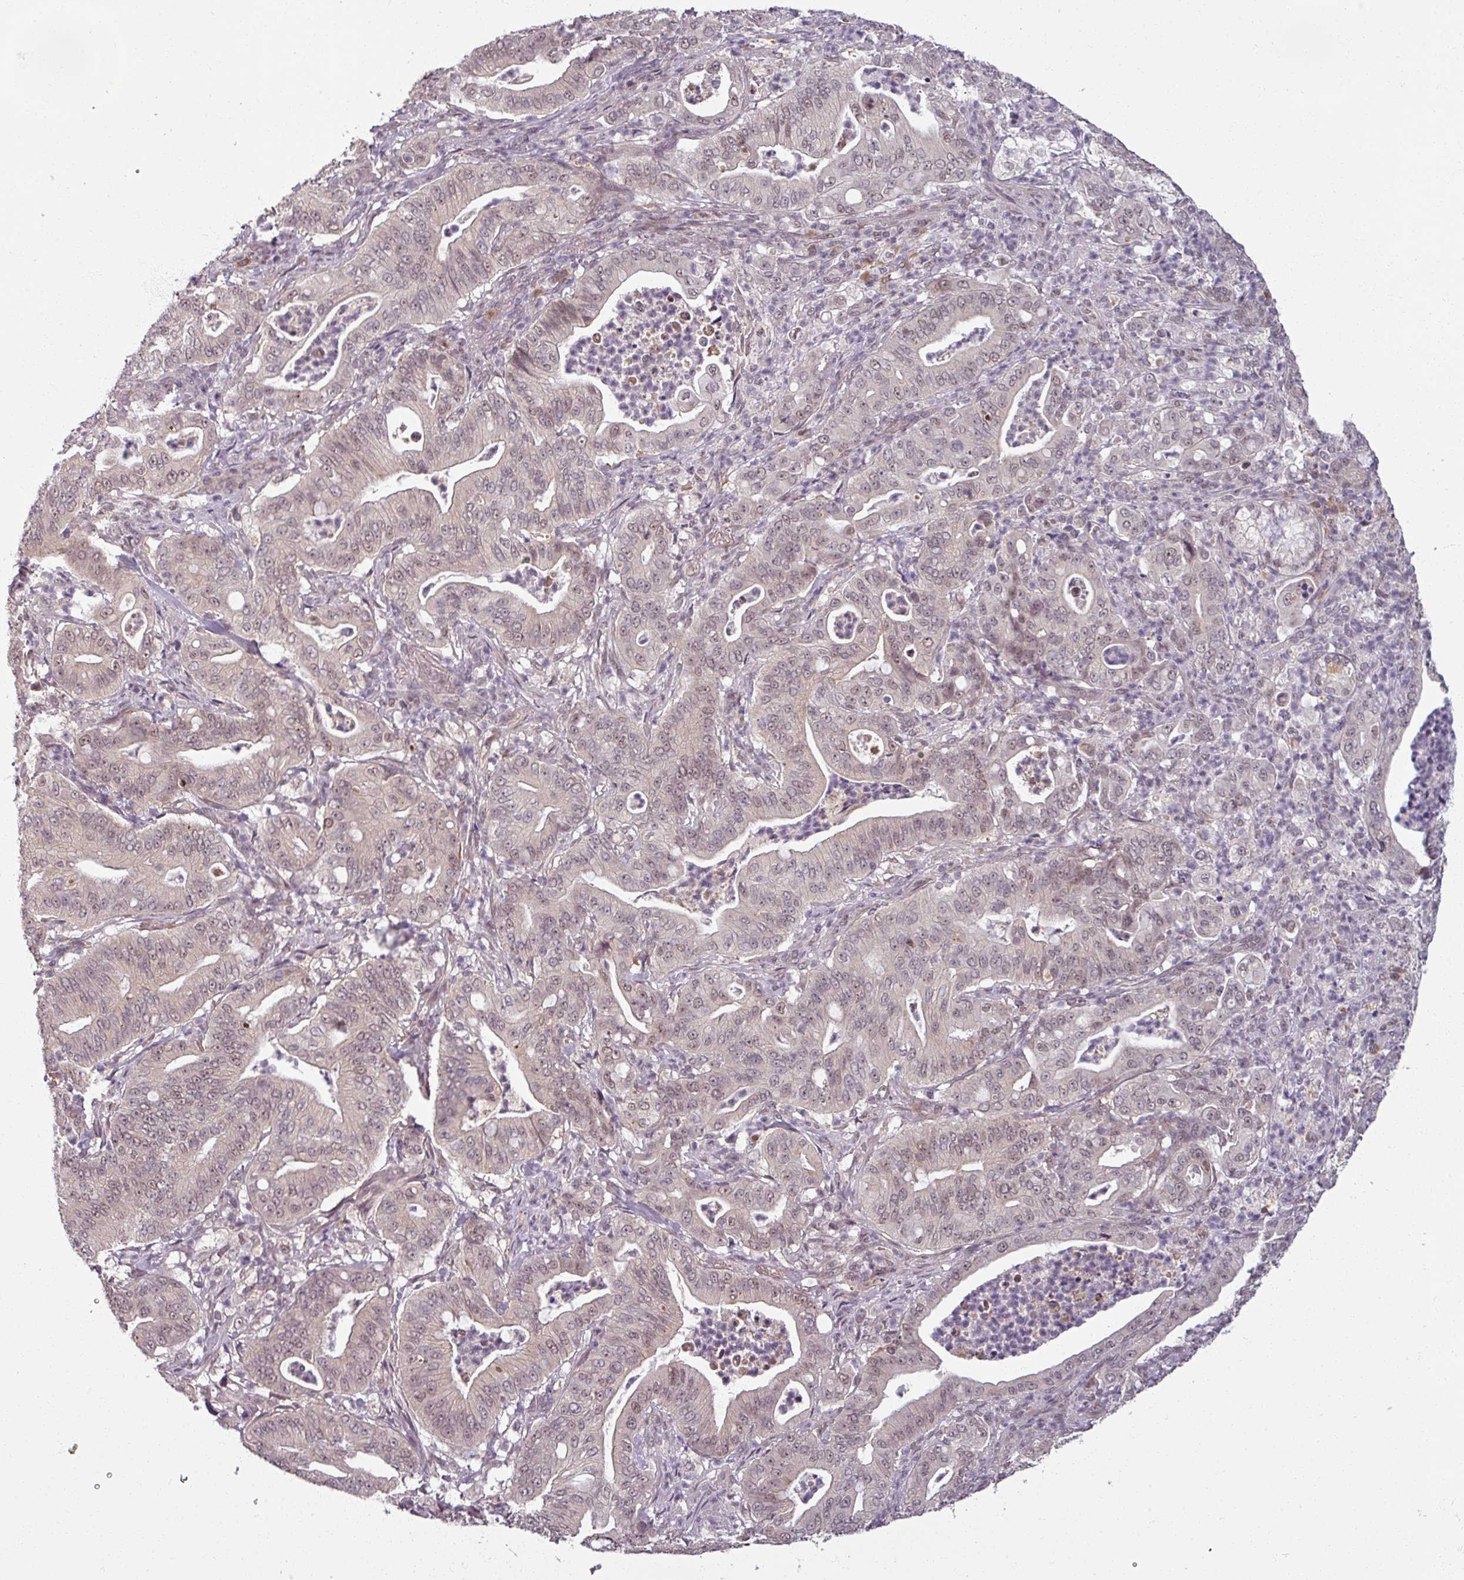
{"staining": {"intensity": "negative", "quantity": "none", "location": "none"}, "tissue": "pancreatic cancer", "cell_type": "Tumor cells", "image_type": "cancer", "snomed": [{"axis": "morphology", "description": "Adenocarcinoma, NOS"}, {"axis": "topography", "description": "Pancreas"}], "caption": "Pancreatic cancer (adenocarcinoma) stained for a protein using IHC exhibits no expression tumor cells.", "gene": "POLR2G", "patient": {"sex": "male", "age": 71}}